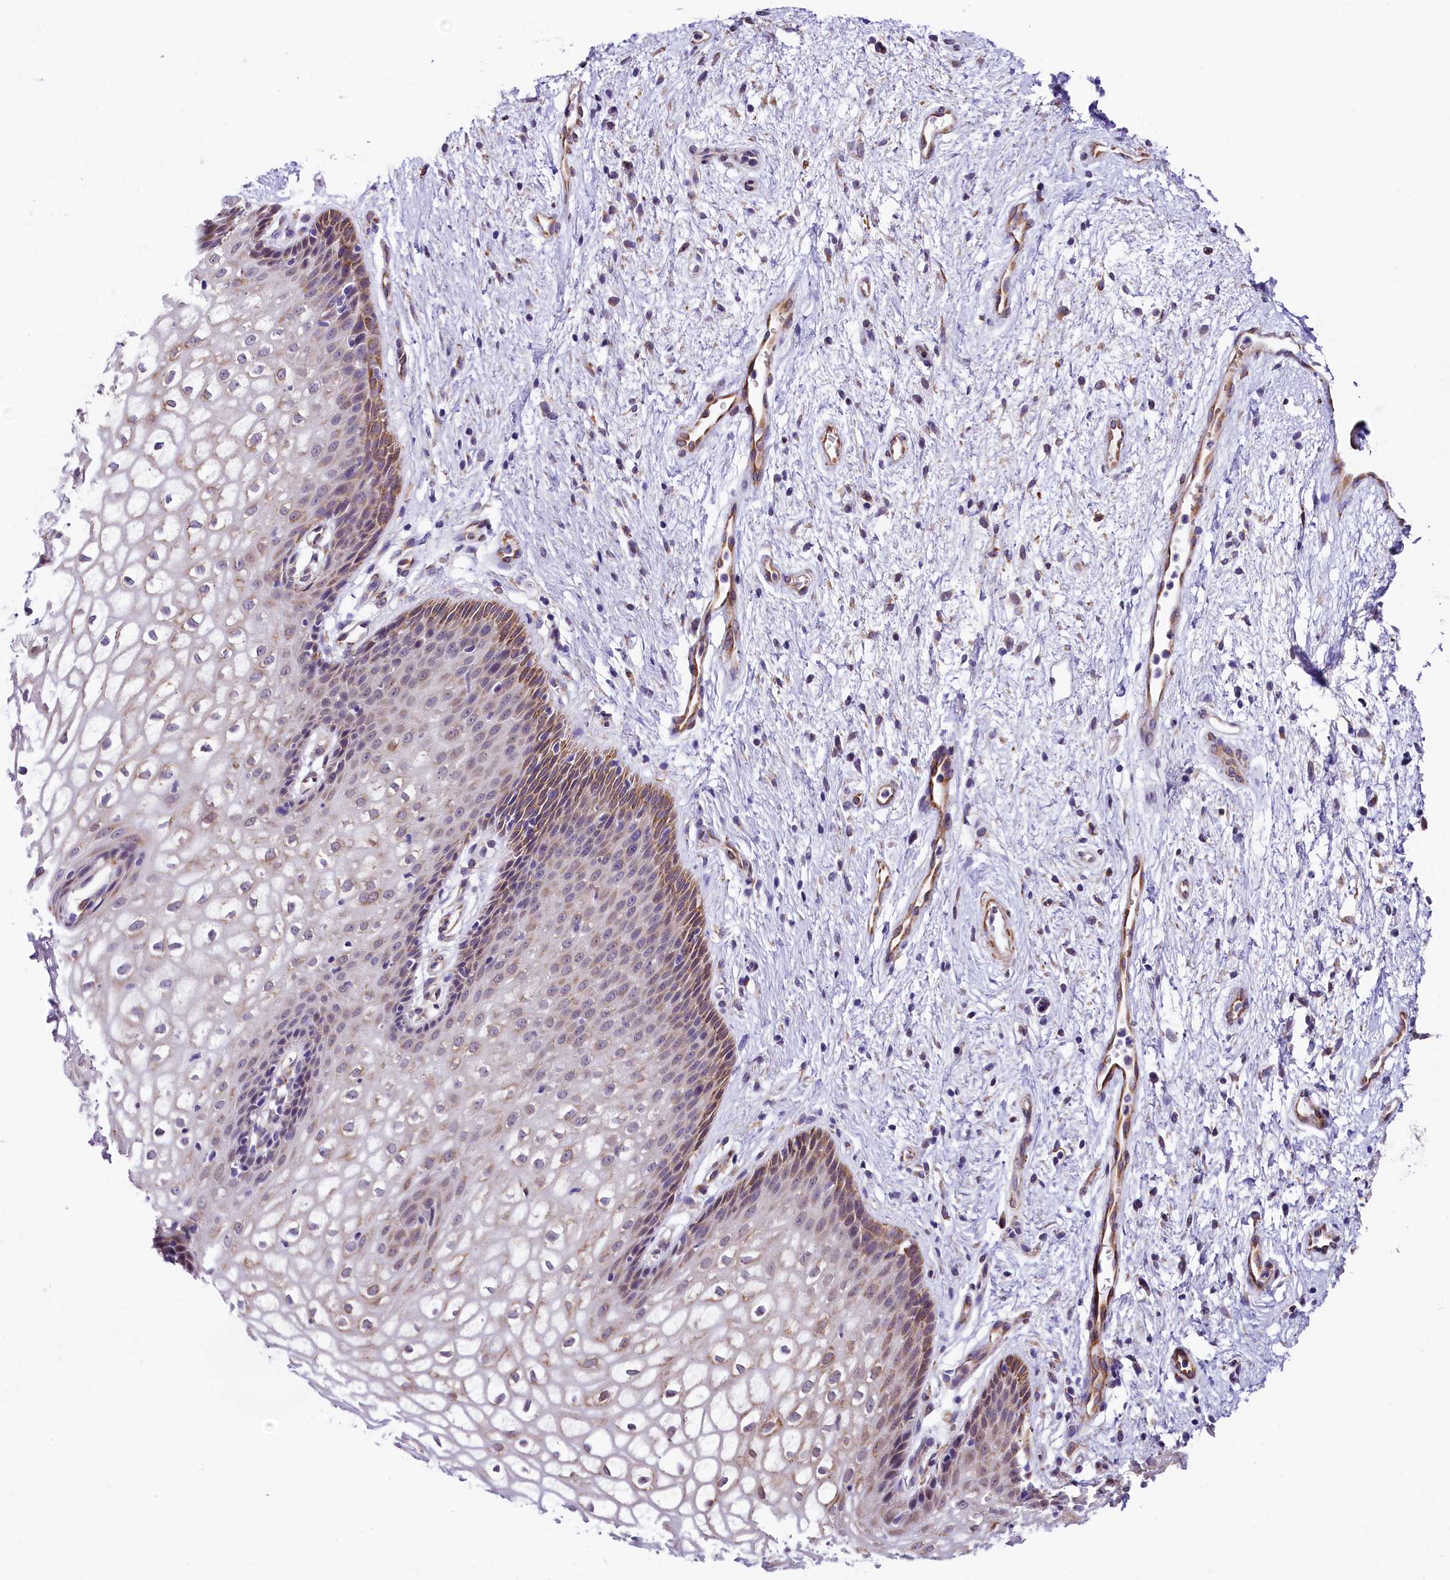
{"staining": {"intensity": "moderate", "quantity": "25%-75%", "location": "cytoplasmic/membranous"}, "tissue": "vagina", "cell_type": "Squamous epithelial cells", "image_type": "normal", "snomed": [{"axis": "morphology", "description": "Normal tissue, NOS"}, {"axis": "topography", "description": "Vagina"}], "caption": "Squamous epithelial cells display medium levels of moderate cytoplasmic/membranous positivity in about 25%-75% of cells in normal human vagina. (Brightfield microscopy of DAB IHC at high magnification).", "gene": "ITGA1", "patient": {"sex": "female", "age": 34}}